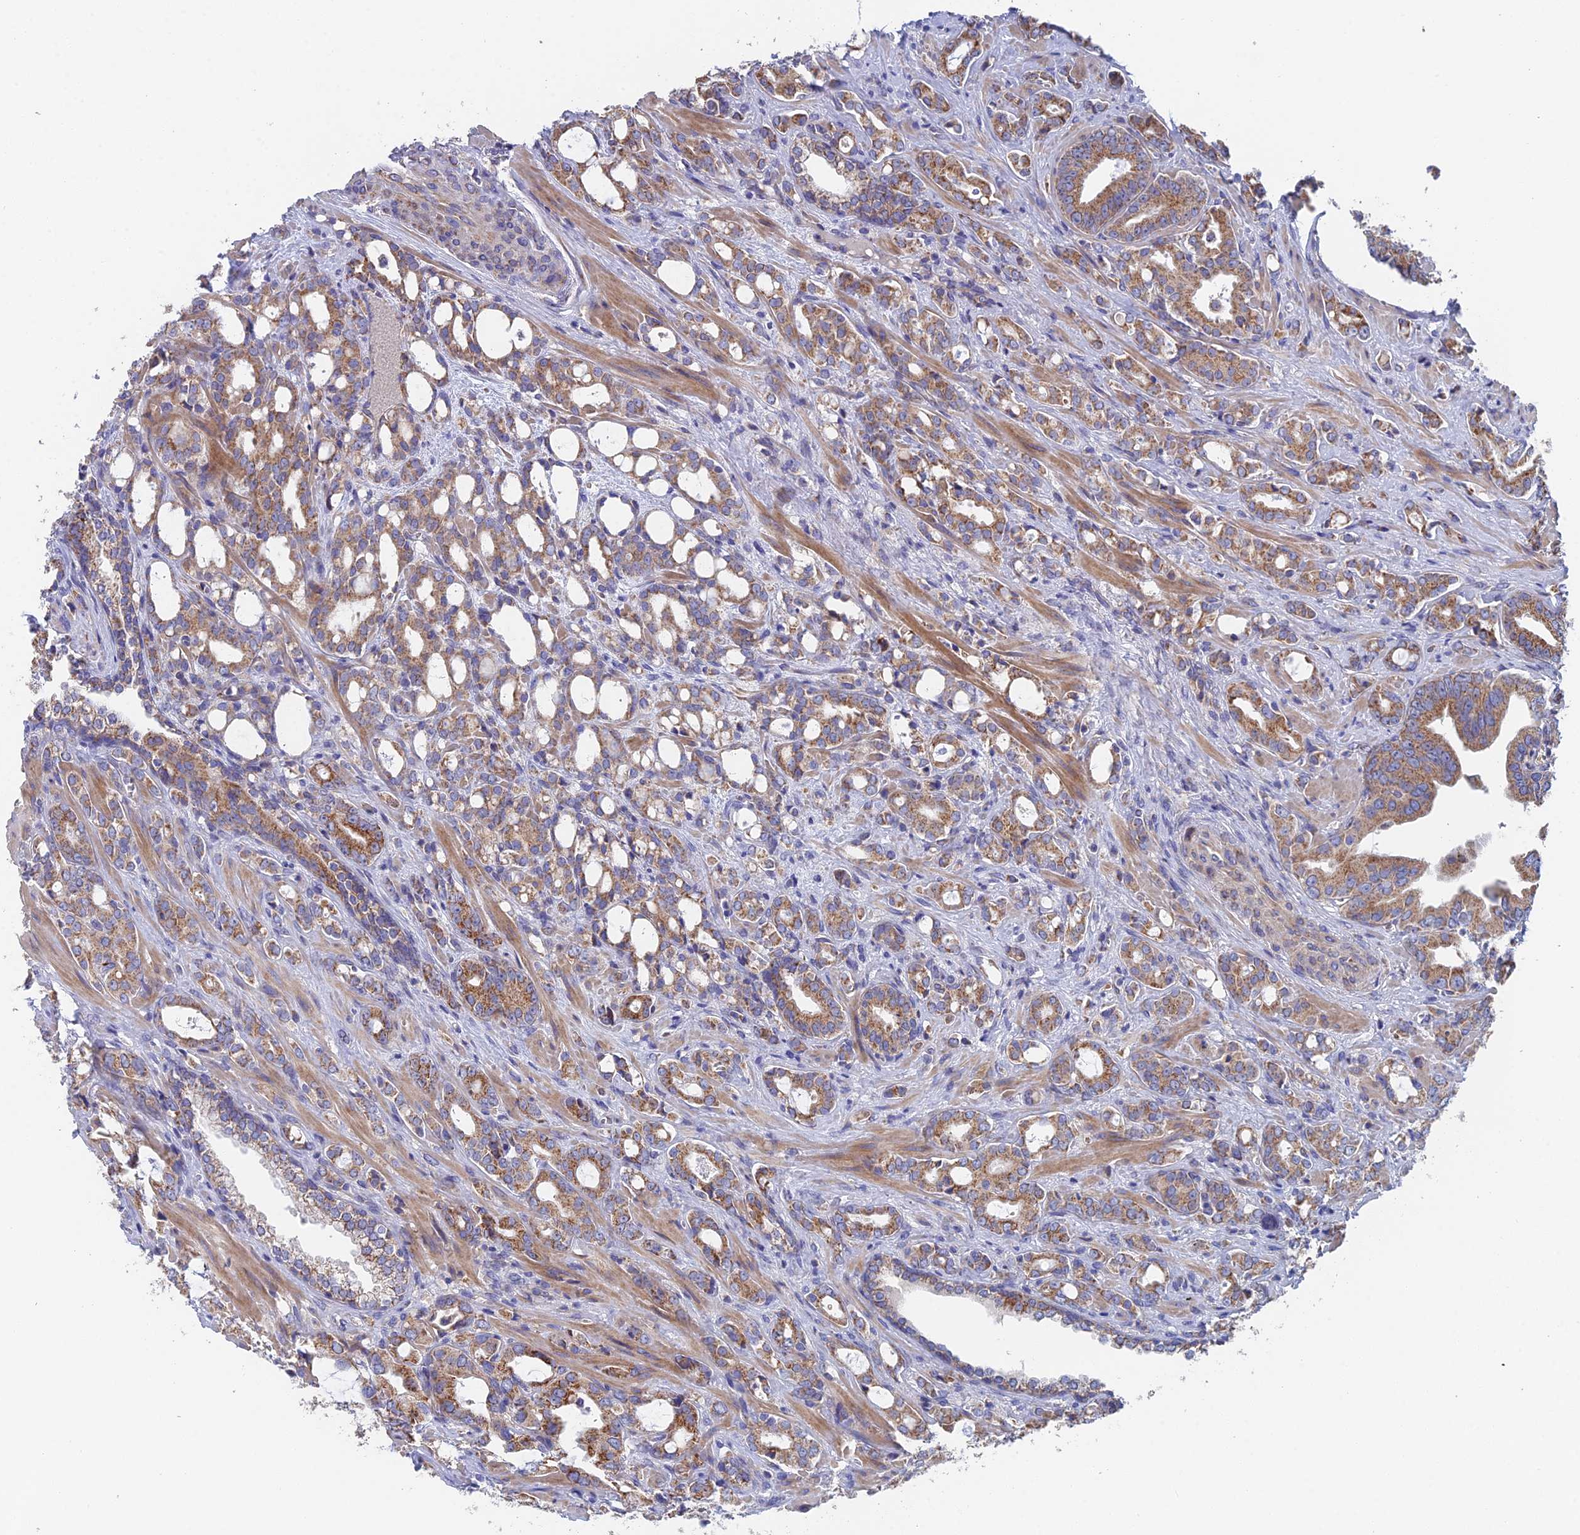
{"staining": {"intensity": "moderate", "quantity": ">75%", "location": "cytoplasmic/membranous"}, "tissue": "prostate cancer", "cell_type": "Tumor cells", "image_type": "cancer", "snomed": [{"axis": "morphology", "description": "Adenocarcinoma, High grade"}, {"axis": "topography", "description": "Prostate"}], "caption": "Human prostate high-grade adenocarcinoma stained for a protein (brown) demonstrates moderate cytoplasmic/membranous positive positivity in about >75% of tumor cells.", "gene": "ECSIT", "patient": {"sex": "male", "age": 72}}